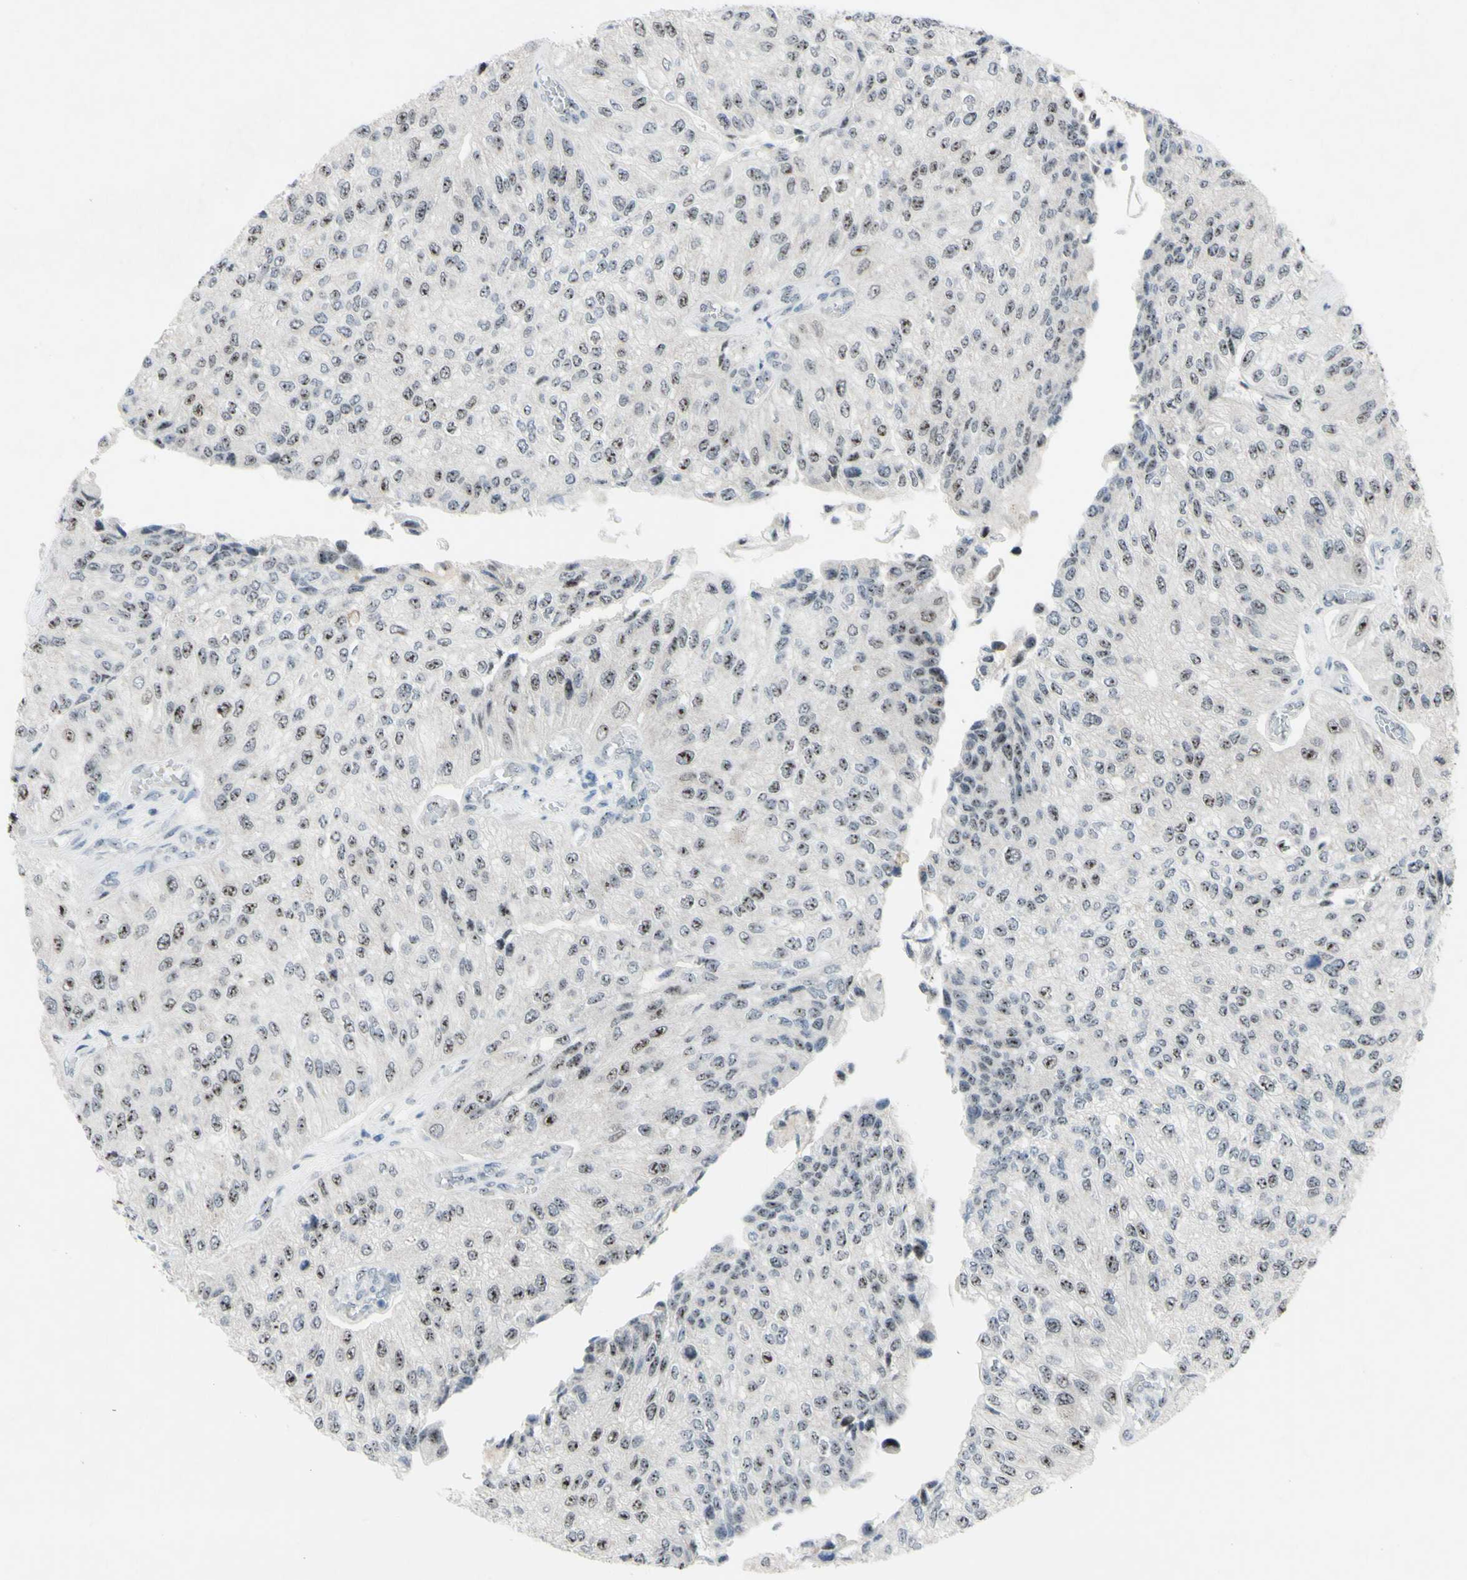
{"staining": {"intensity": "weak", "quantity": "25%-75%", "location": "nuclear"}, "tissue": "urothelial cancer", "cell_type": "Tumor cells", "image_type": "cancer", "snomed": [{"axis": "morphology", "description": "Urothelial carcinoma, High grade"}, {"axis": "topography", "description": "Kidney"}, {"axis": "topography", "description": "Urinary bladder"}], "caption": "Weak nuclear expression for a protein is seen in about 25%-75% of tumor cells of urothelial cancer using IHC.", "gene": "POLR1A", "patient": {"sex": "male", "age": 77}}